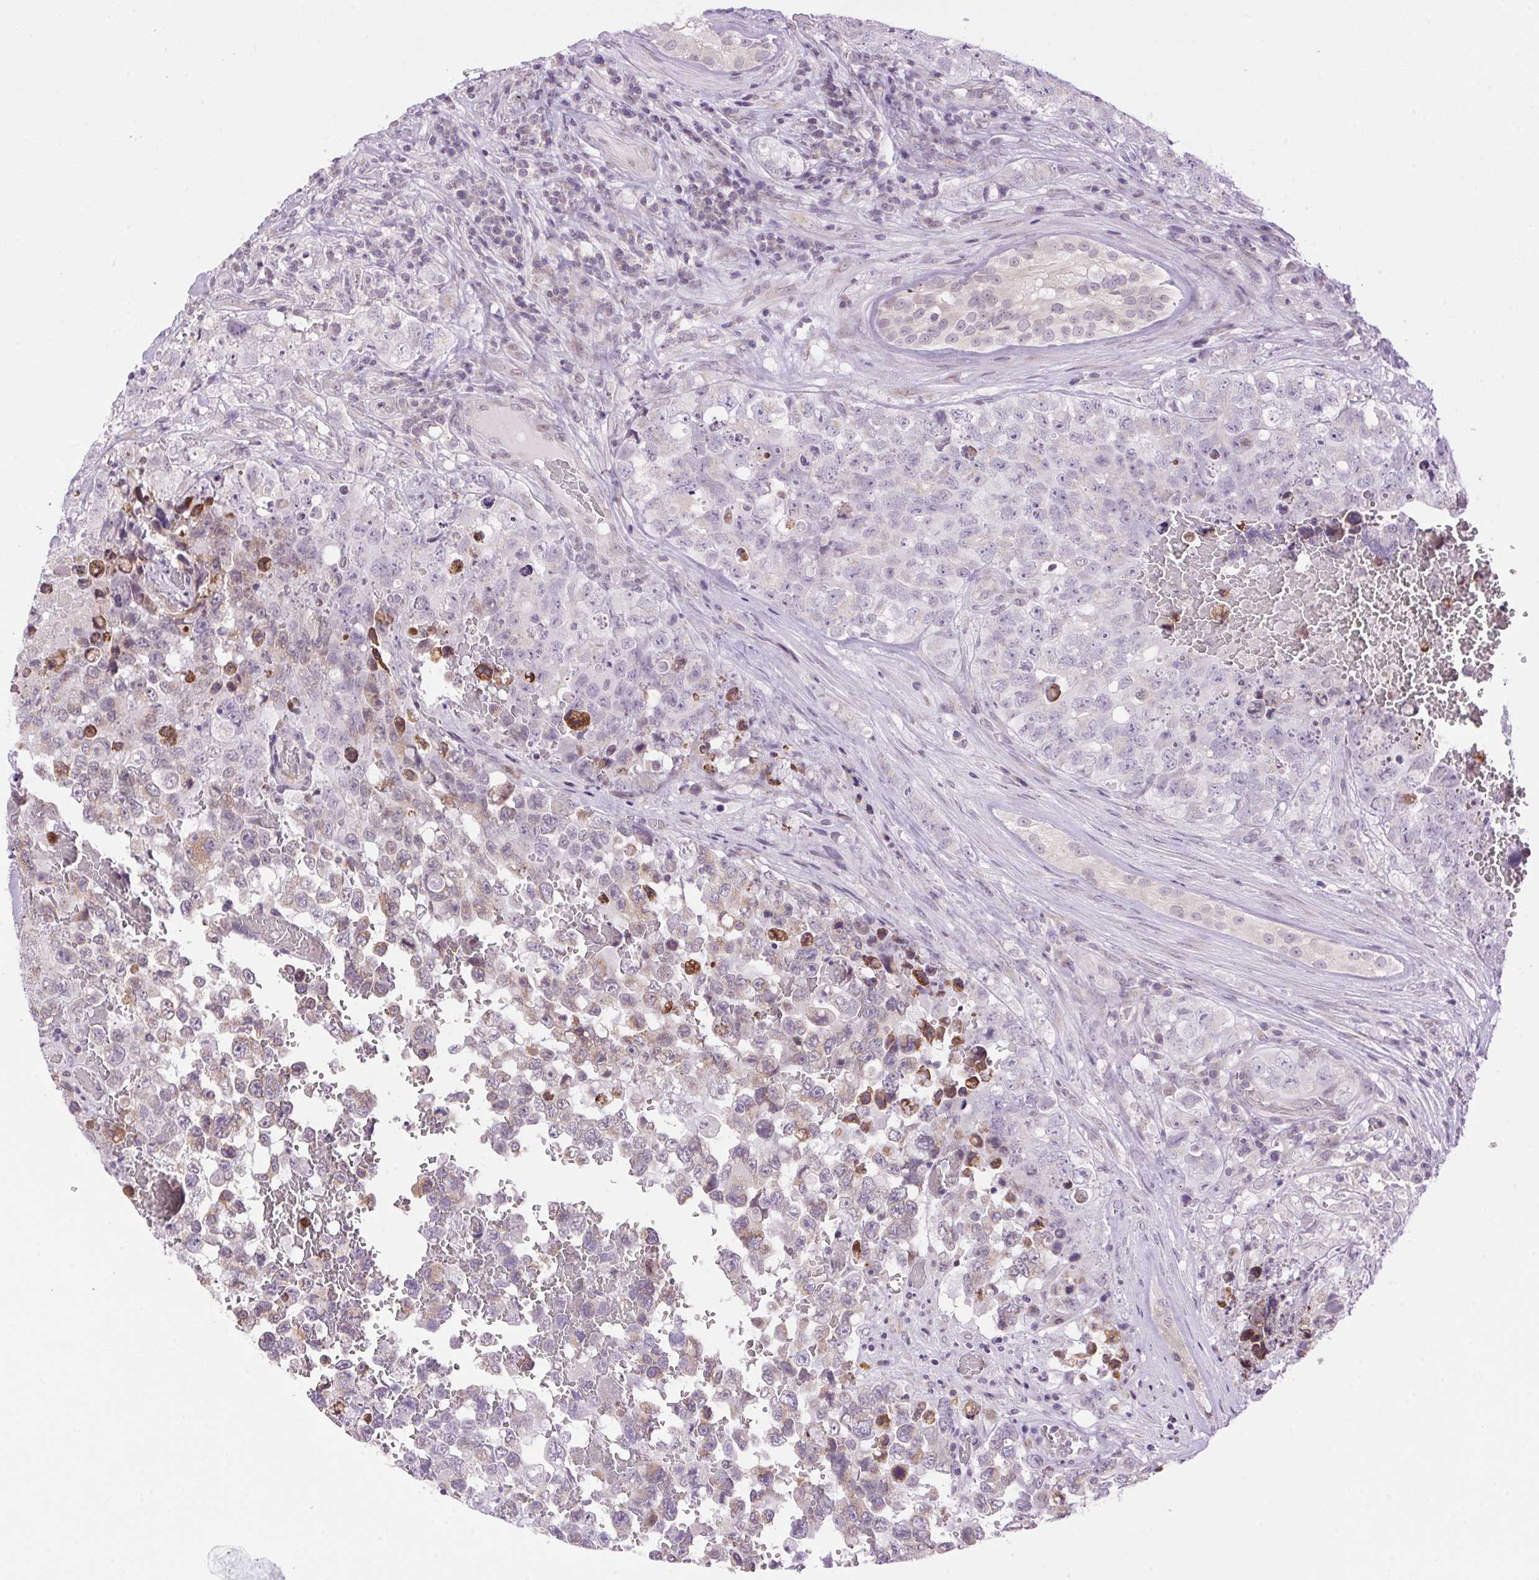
{"staining": {"intensity": "negative", "quantity": "none", "location": "none"}, "tissue": "testis cancer", "cell_type": "Tumor cells", "image_type": "cancer", "snomed": [{"axis": "morphology", "description": "Carcinoma, Embryonal, NOS"}, {"axis": "topography", "description": "Testis"}], "caption": "An IHC image of testis cancer is shown. There is no staining in tumor cells of testis cancer. (DAB (3,3'-diaminobenzidine) IHC with hematoxylin counter stain).", "gene": "SMIM13", "patient": {"sex": "male", "age": 18}}